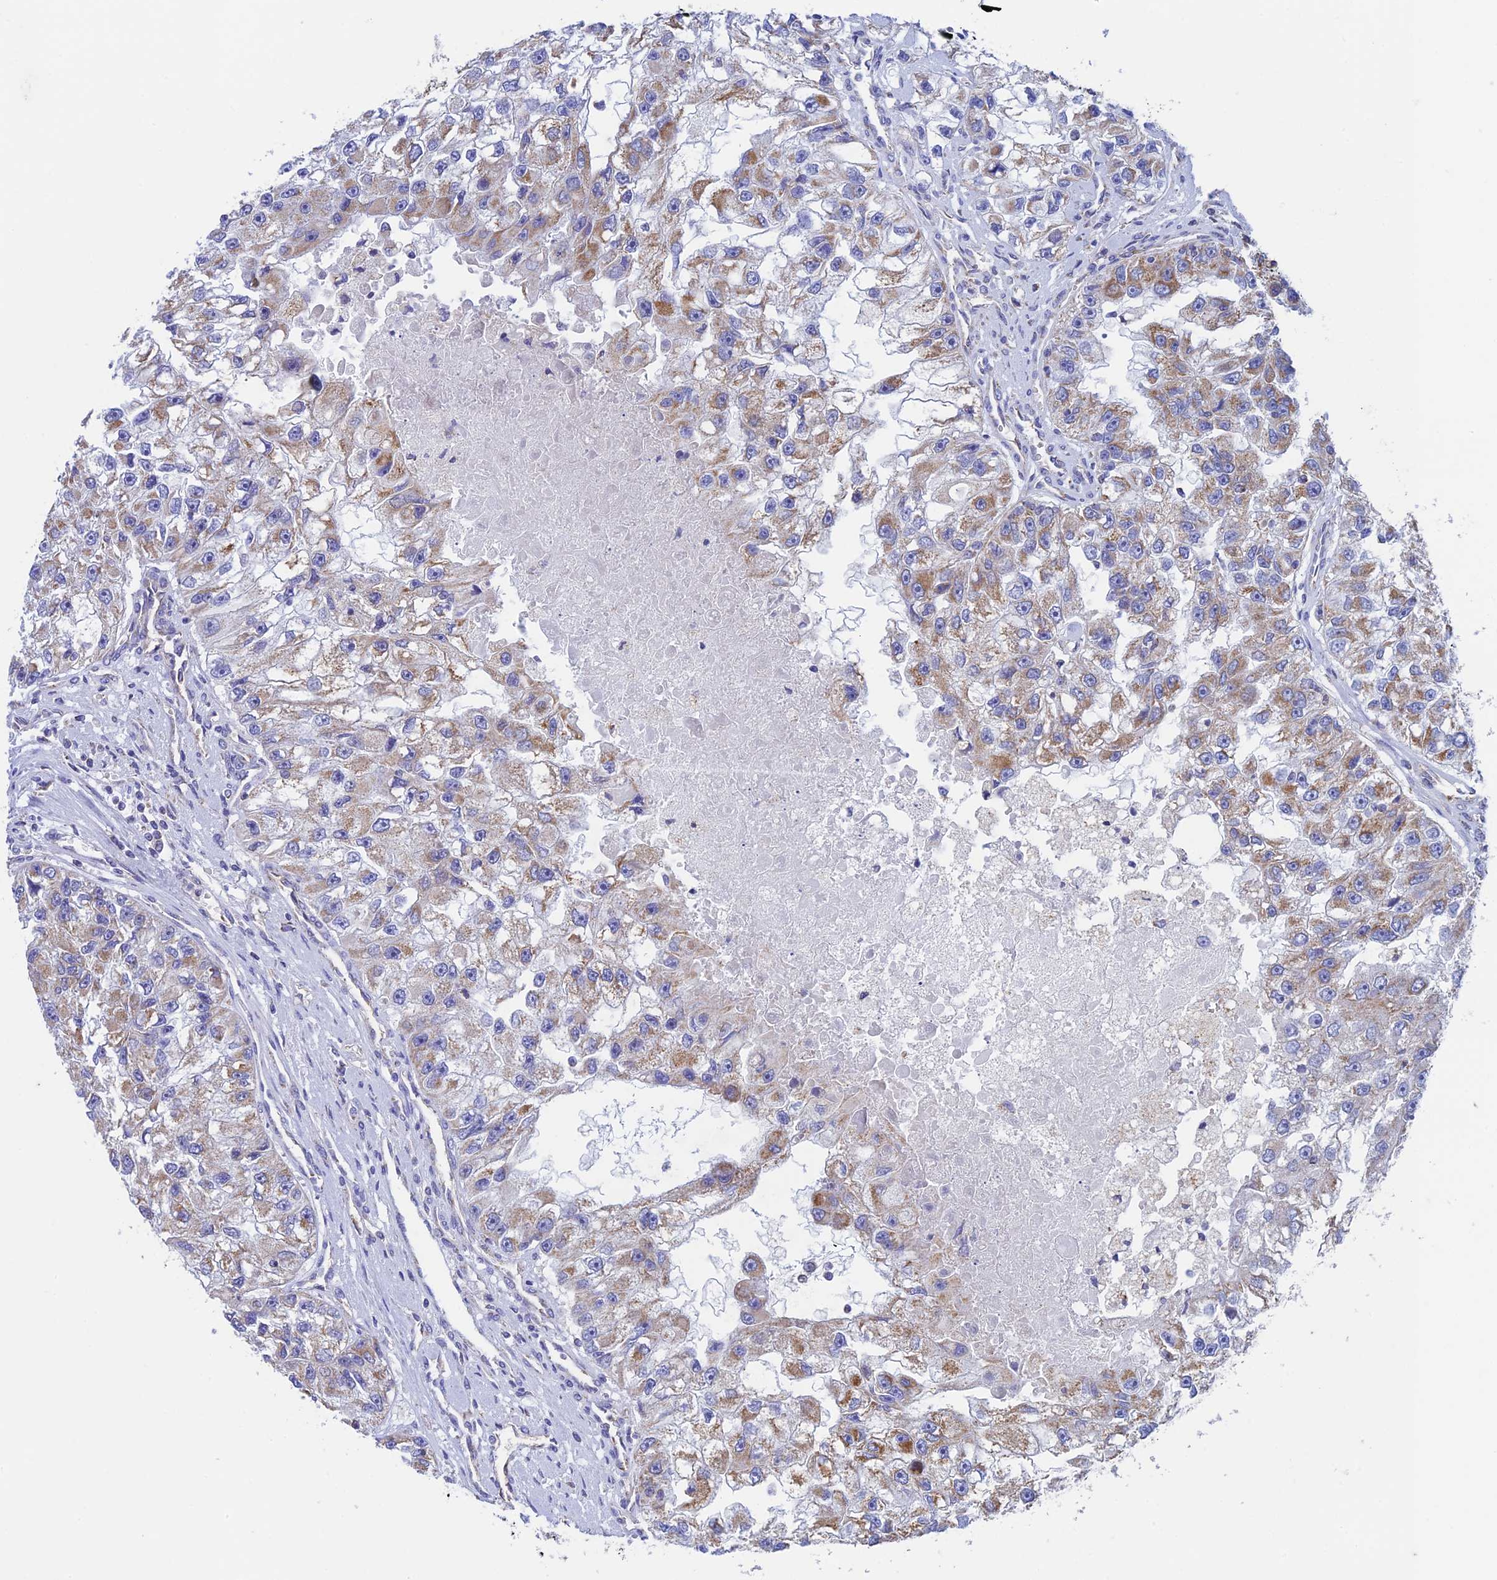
{"staining": {"intensity": "moderate", "quantity": "25%-75%", "location": "cytoplasmic/membranous"}, "tissue": "renal cancer", "cell_type": "Tumor cells", "image_type": "cancer", "snomed": [{"axis": "morphology", "description": "Adenocarcinoma, NOS"}, {"axis": "topography", "description": "Kidney"}], "caption": "A micrograph of human renal cancer (adenocarcinoma) stained for a protein exhibits moderate cytoplasmic/membranous brown staining in tumor cells.", "gene": "ZNF181", "patient": {"sex": "male", "age": 63}}